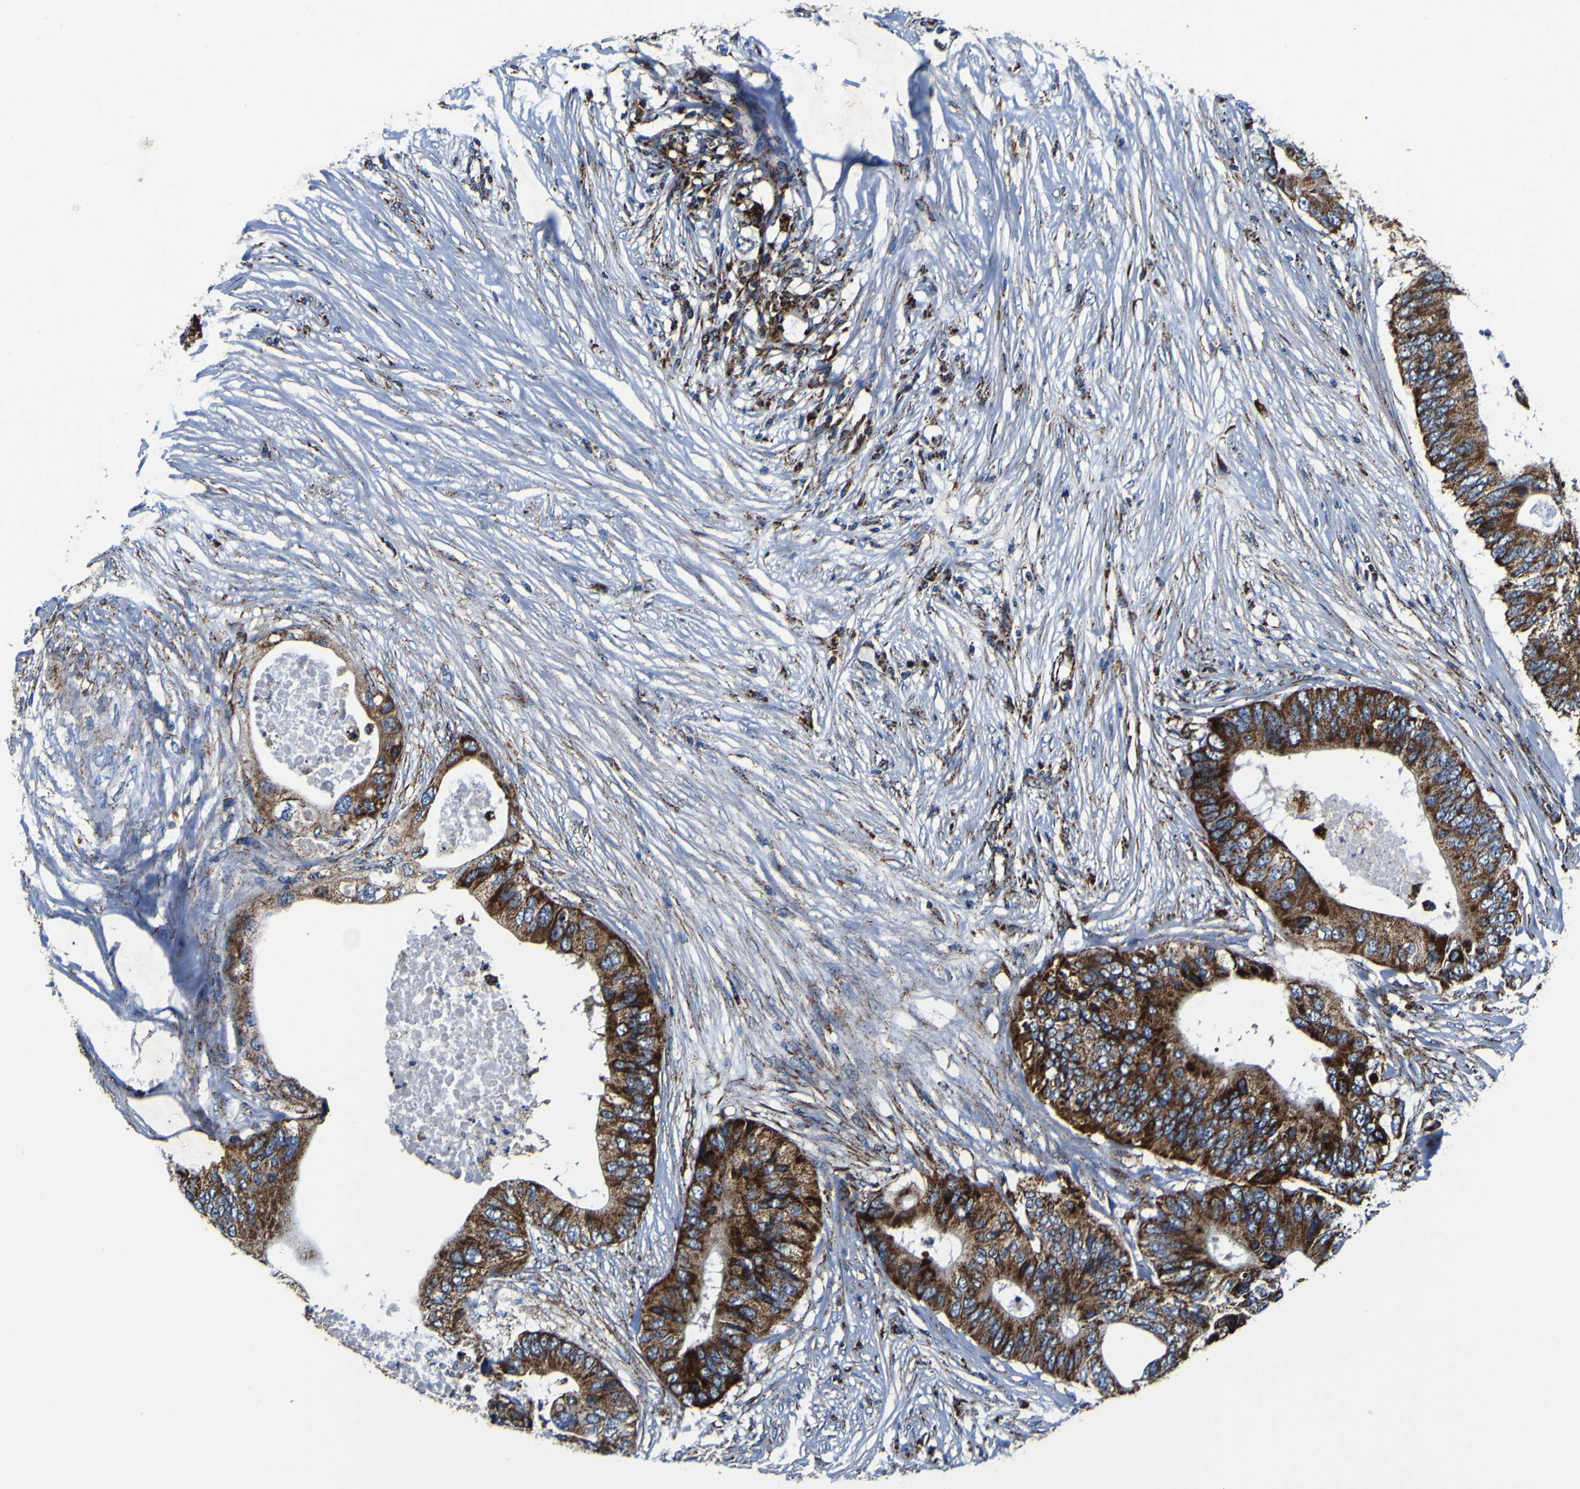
{"staining": {"intensity": "strong", "quantity": ">75%", "location": "cytoplasmic/membranous"}, "tissue": "colorectal cancer", "cell_type": "Tumor cells", "image_type": "cancer", "snomed": [{"axis": "morphology", "description": "Adenocarcinoma, NOS"}, {"axis": "topography", "description": "Colon"}], "caption": "High-magnification brightfield microscopy of colorectal adenocarcinoma stained with DAB (3,3'-diaminobenzidine) (brown) and counterstained with hematoxylin (blue). tumor cells exhibit strong cytoplasmic/membranous staining is present in about>75% of cells.", "gene": "PTRH2", "patient": {"sex": "male", "age": 71}}